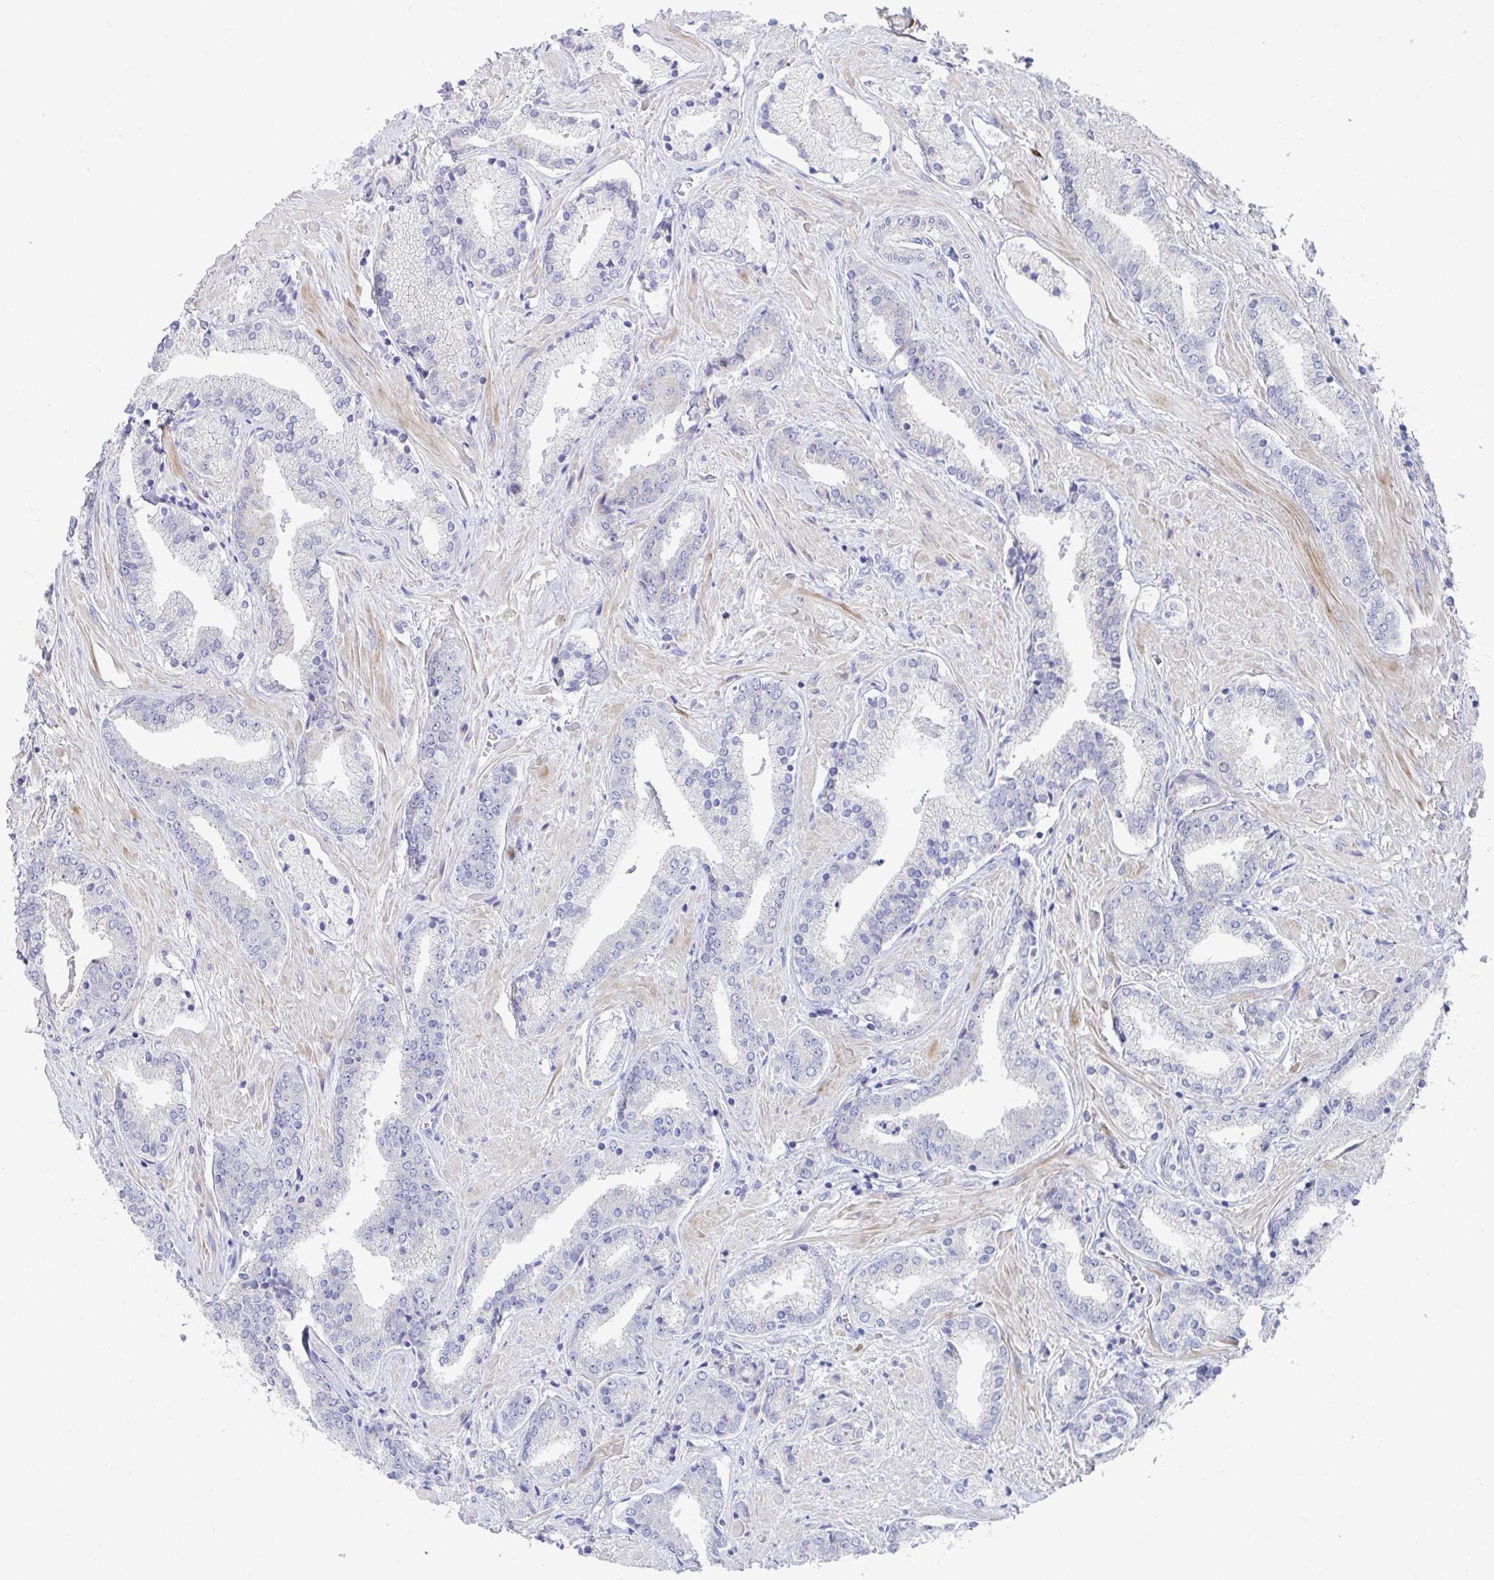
{"staining": {"intensity": "negative", "quantity": "none", "location": "none"}, "tissue": "prostate cancer", "cell_type": "Tumor cells", "image_type": "cancer", "snomed": [{"axis": "morphology", "description": "Adenocarcinoma, High grade"}, {"axis": "topography", "description": "Prostate"}], "caption": "Adenocarcinoma (high-grade) (prostate) was stained to show a protein in brown. There is no significant positivity in tumor cells. (Immunohistochemistry, brightfield microscopy, high magnification).", "gene": "ATP5F1C", "patient": {"sex": "male", "age": 56}}